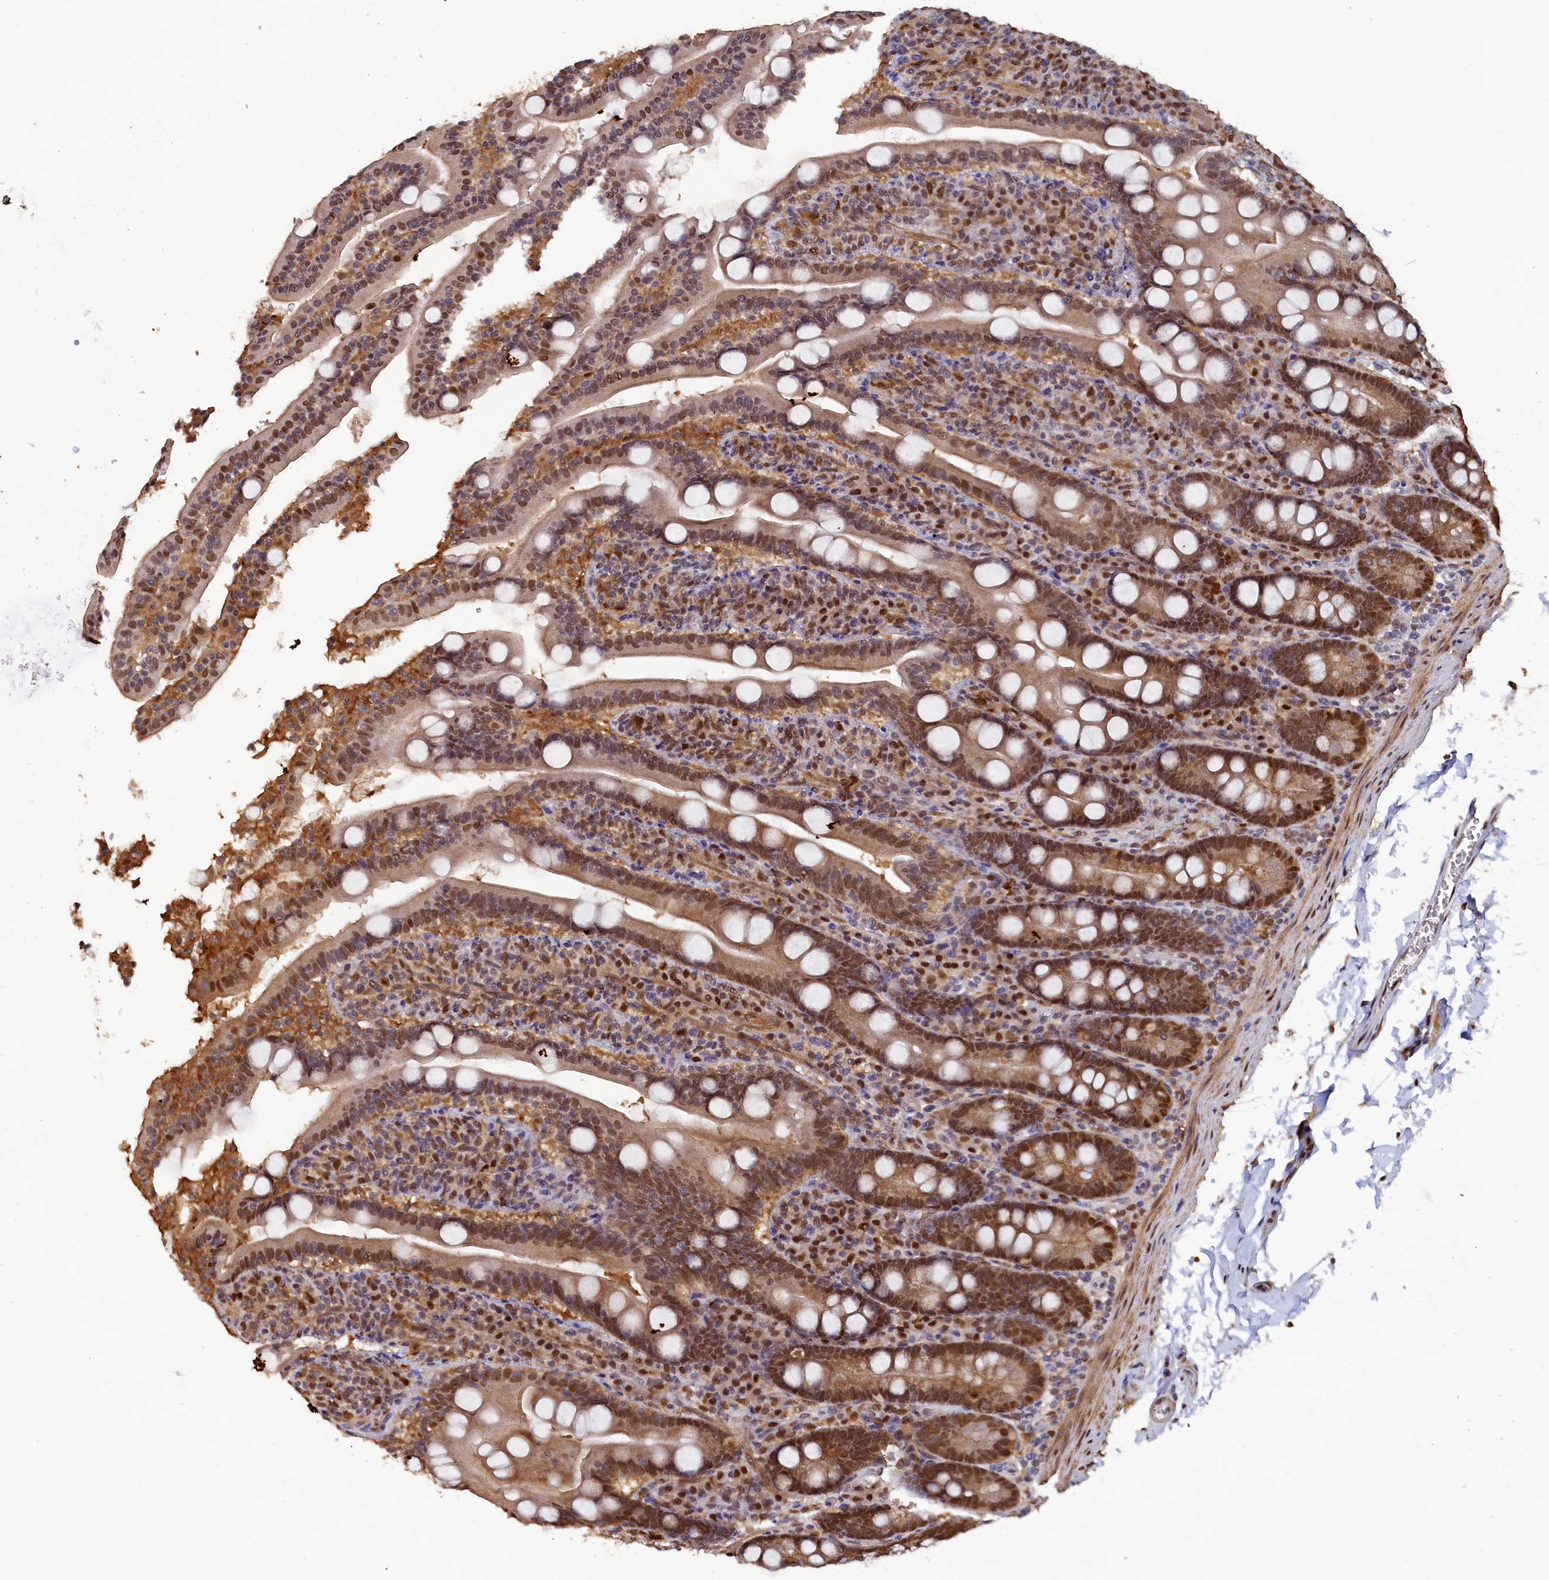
{"staining": {"intensity": "moderate", "quantity": ">75%", "location": "cytoplasmic/membranous,nuclear"}, "tissue": "duodenum", "cell_type": "Glandular cells", "image_type": "normal", "snomed": [{"axis": "morphology", "description": "Normal tissue, NOS"}, {"axis": "topography", "description": "Duodenum"}], "caption": "Brown immunohistochemical staining in unremarkable human duodenum shows moderate cytoplasmic/membranous,nuclear positivity in approximately >75% of glandular cells.", "gene": "AHCY", "patient": {"sex": "male", "age": 35}}